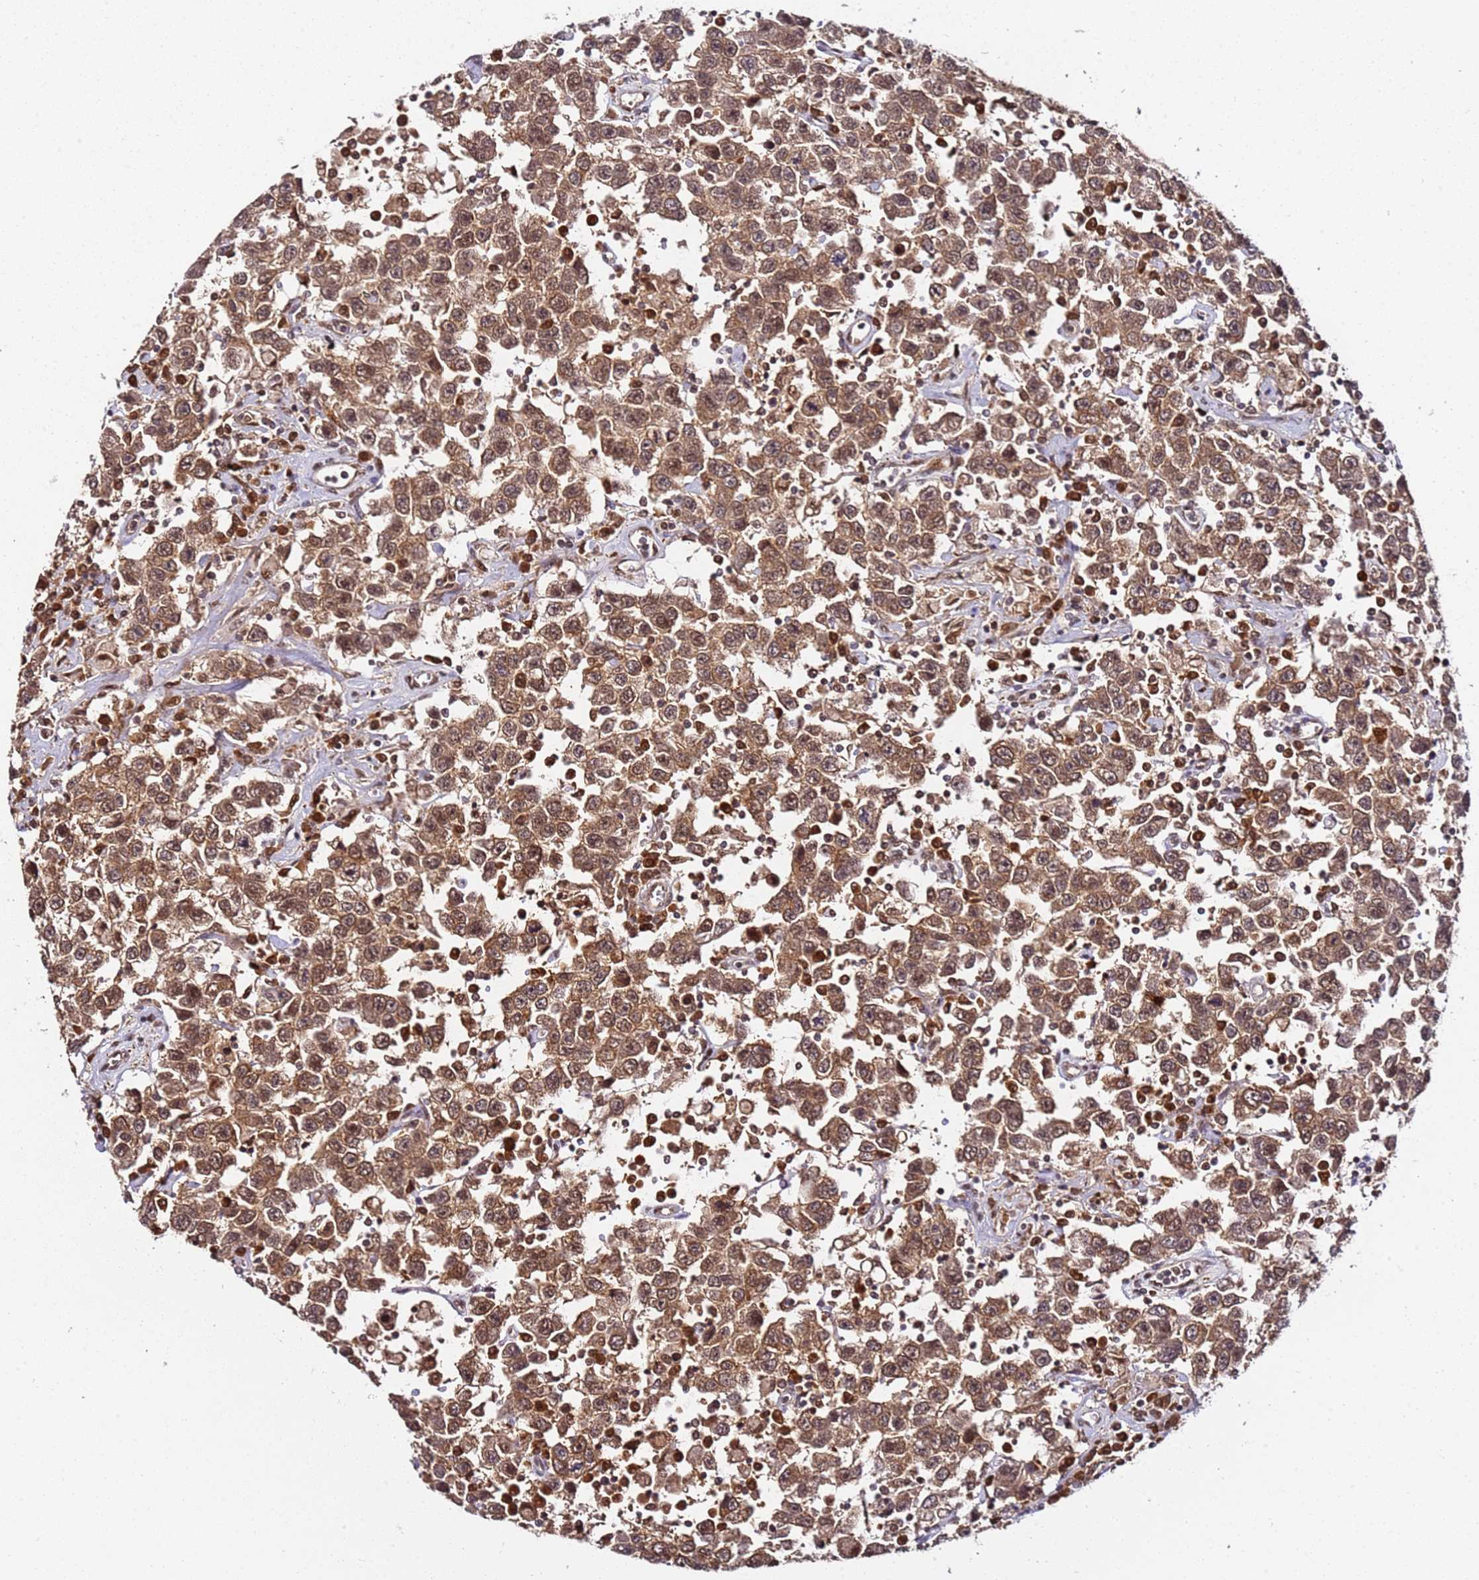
{"staining": {"intensity": "moderate", "quantity": ">75%", "location": "cytoplasmic/membranous,nuclear"}, "tissue": "testis cancer", "cell_type": "Tumor cells", "image_type": "cancer", "snomed": [{"axis": "morphology", "description": "Seminoma, NOS"}, {"axis": "topography", "description": "Testis"}], "caption": "A brown stain shows moderate cytoplasmic/membranous and nuclear staining of a protein in human testis seminoma tumor cells.", "gene": "RGS18", "patient": {"sex": "male", "age": 41}}